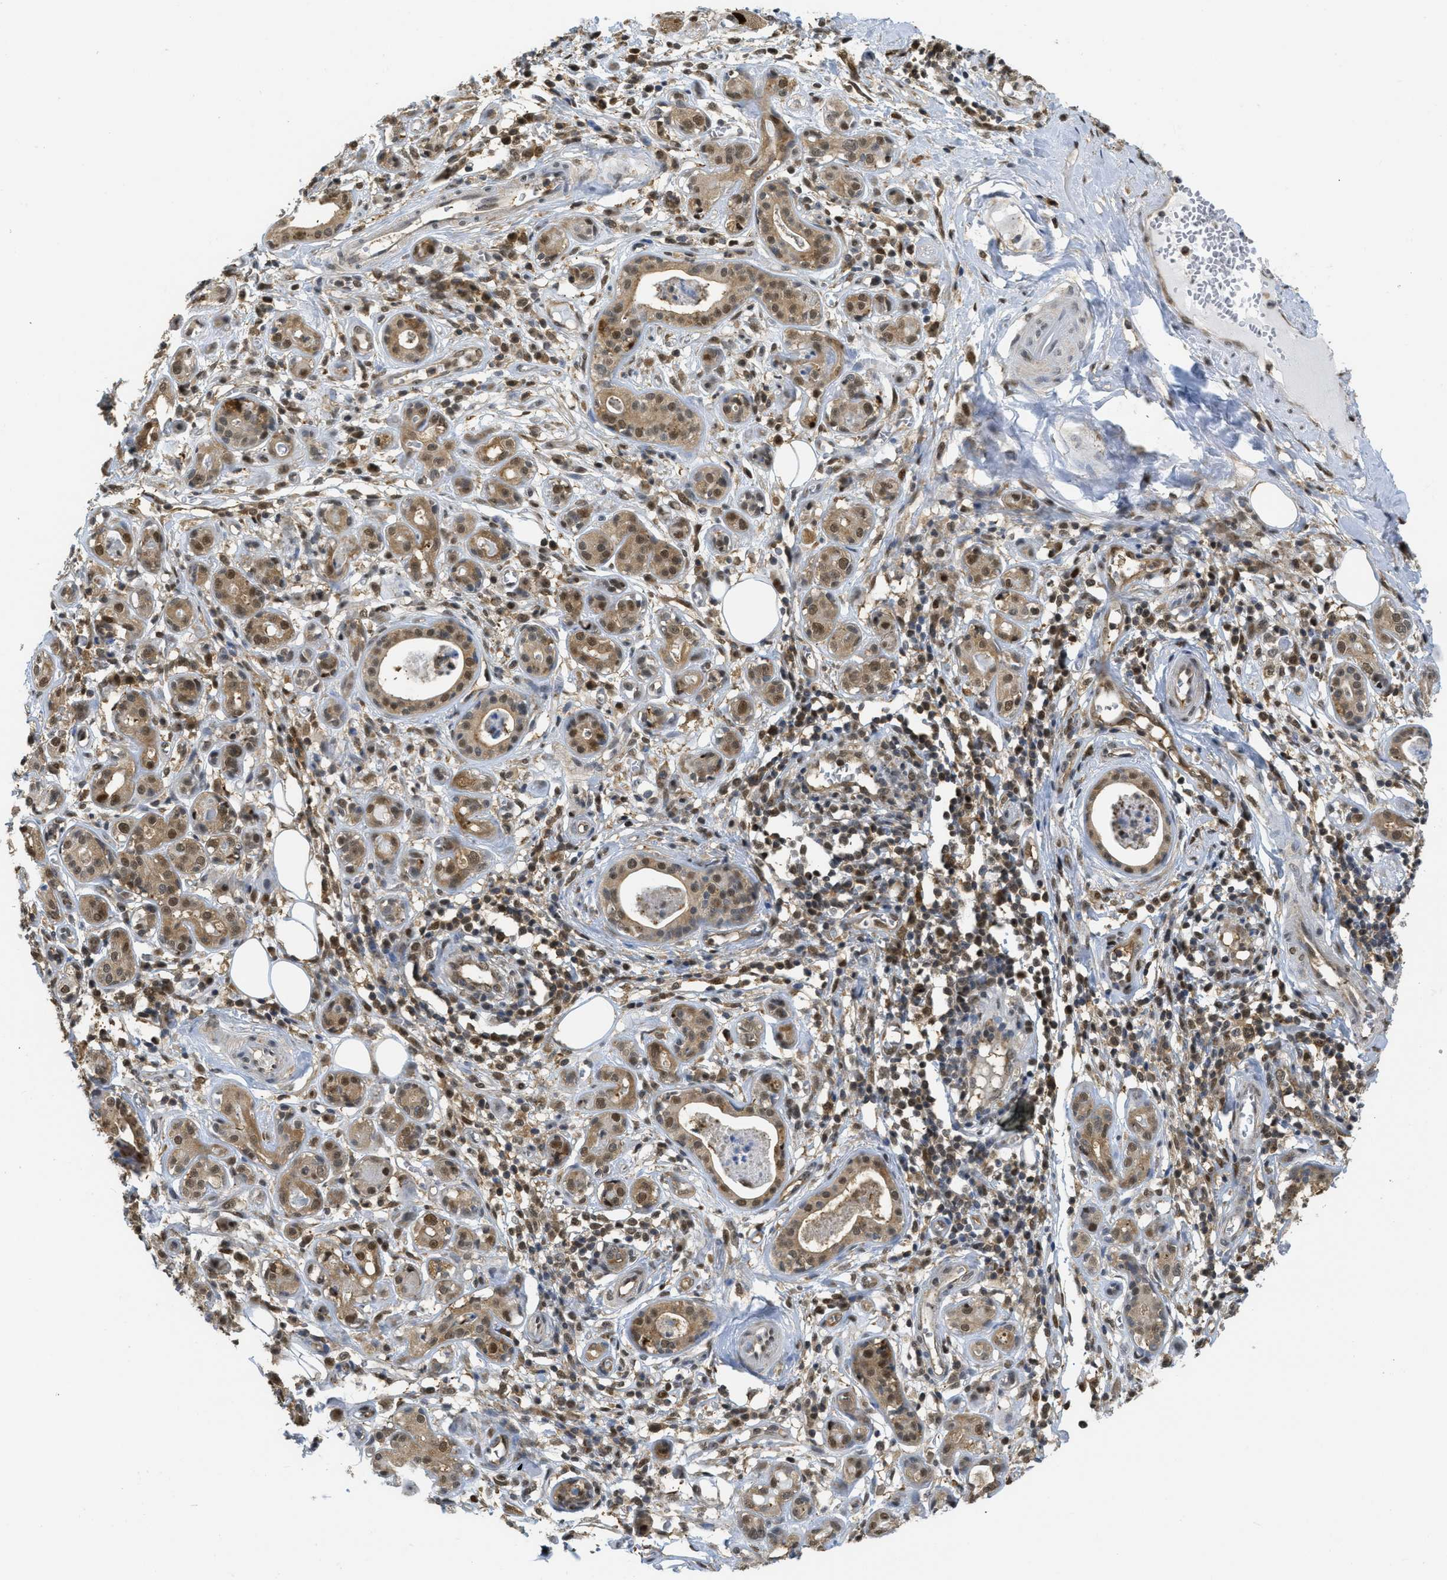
{"staining": {"intensity": "moderate", "quantity": ">75%", "location": "cytoplasmic/membranous,nuclear"}, "tissue": "adipose tissue", "cell_type": "Adipocytes", "image_type": "normal", "snomed": [{"axis": "morphology", "description": "Normal tissue, NOS"}, {"axis": "morphology", "description": "Inflammation, NOS"}, {"axis": "topography", "description": "Salivary gland"}, {"axis": "topography", "description": "Peripheral nerve tissue"}], "caption": "Immunohistochemical staining of normal adipose tissue displays >75% levels of moderate cytoplasmic/membranous,nuclear protein positivity in approximately >75% of adipocytes. (DAB (3,3'-diaminobenzidine) = brown stain, brightfield microscopy at high magnification).", "gene": "PSMC5", "patient": {"sex": "female", "age": 75}}